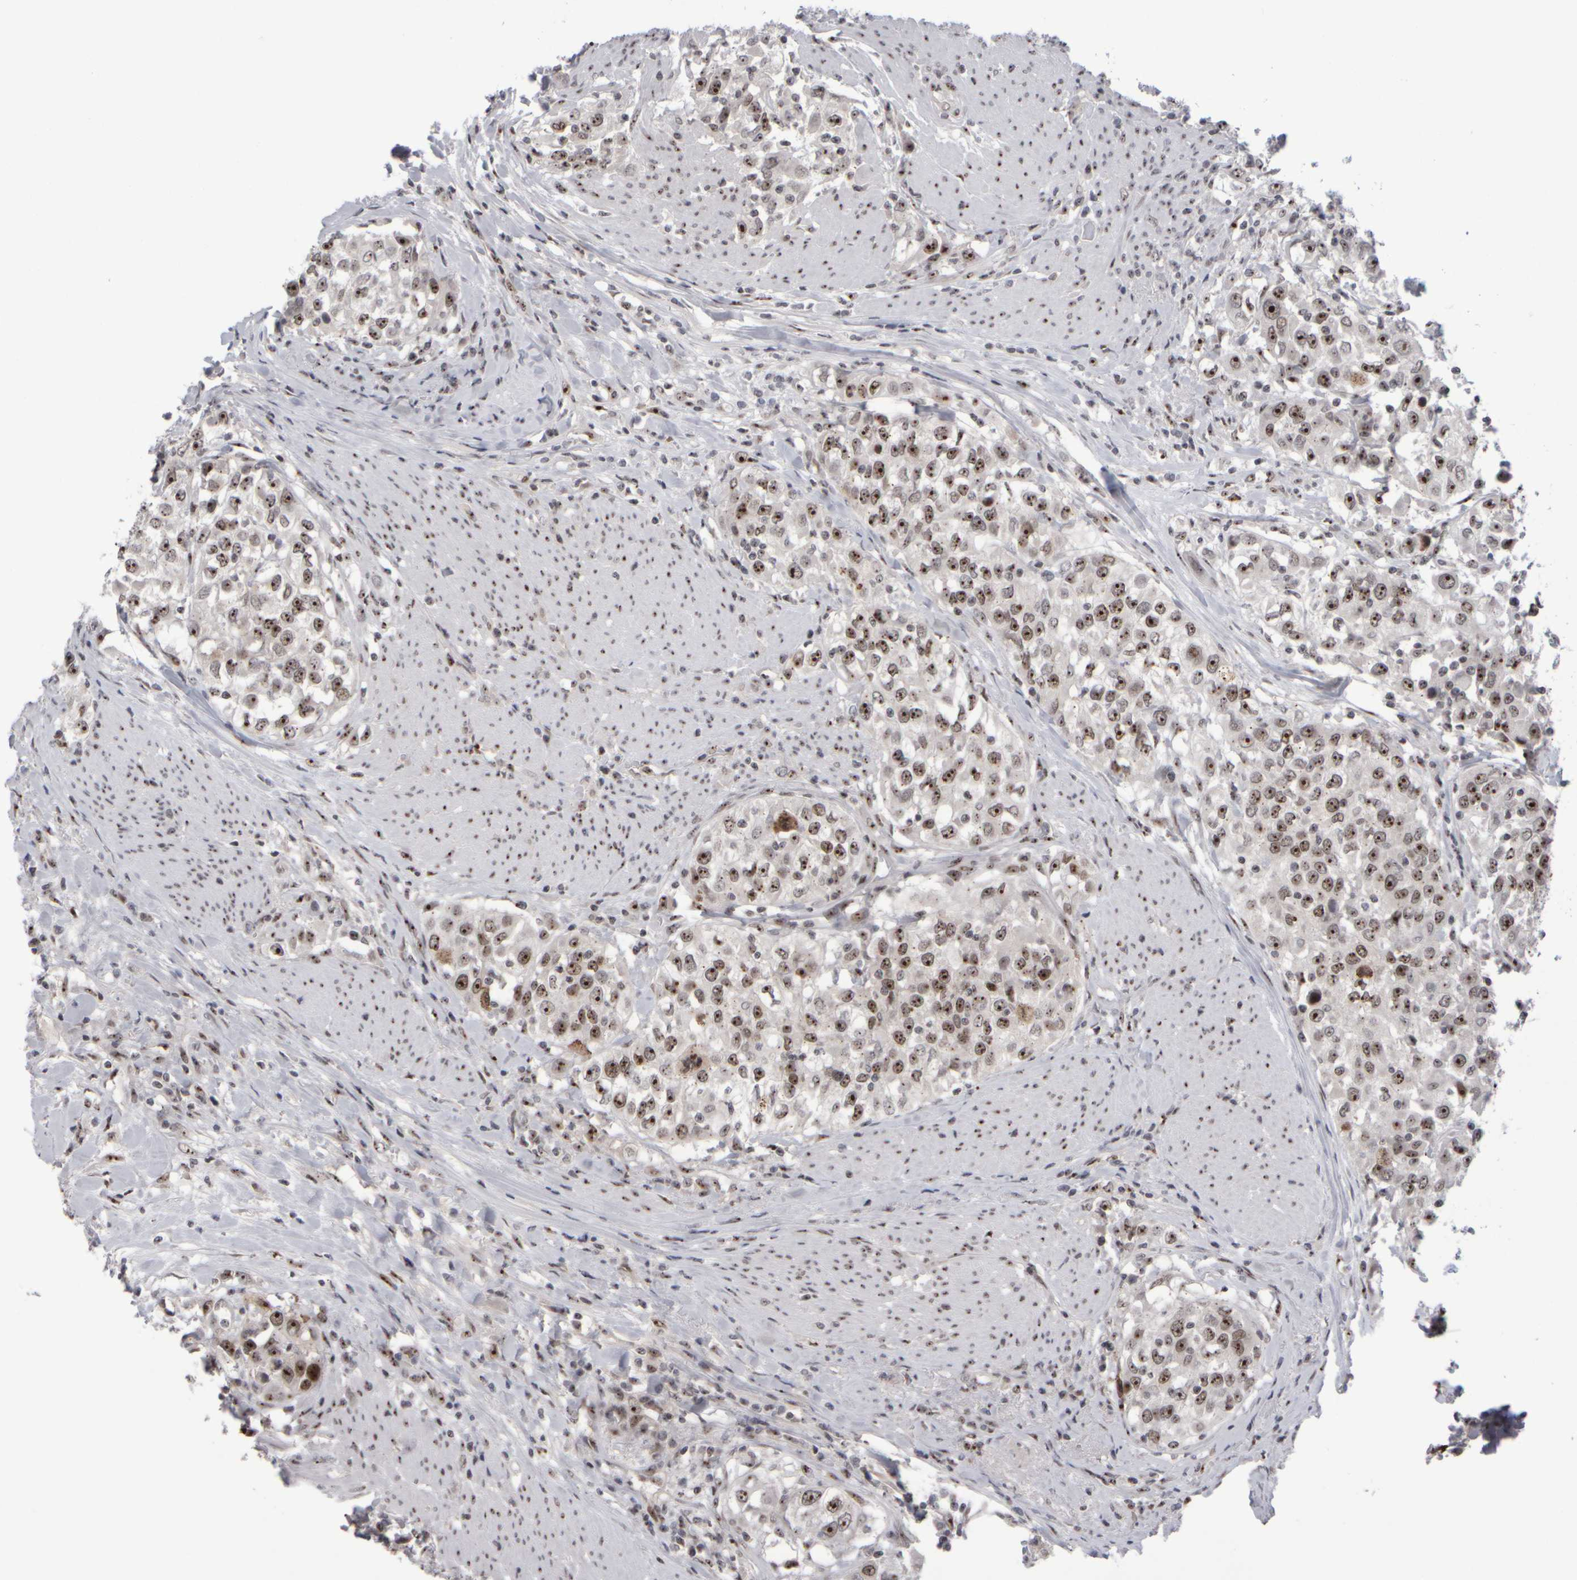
{"staining": {"intensity": "moderate", "quantity": ">75%", "location": "nuclear"}, "tissue": "urothelial cancer", "cell_type": "Tumor cells", "image_type": "cancer", "snomed": [{"axis": "morphology", "description": "Urothelial carcinoma, High grade"}, {"axis": "topography", "description": "Urinary bladder"}], "caption": "Tumor cells exhibit moderate nuclear expression in approximately >75% of cells in high-grade urothelial carcinoma. Immunohistochemistry (ihc) stains the protein of interest in brown and the nuclei are stained blue.", "gene": "SURF6", "patient": {"sex": "female", "age": 80}}